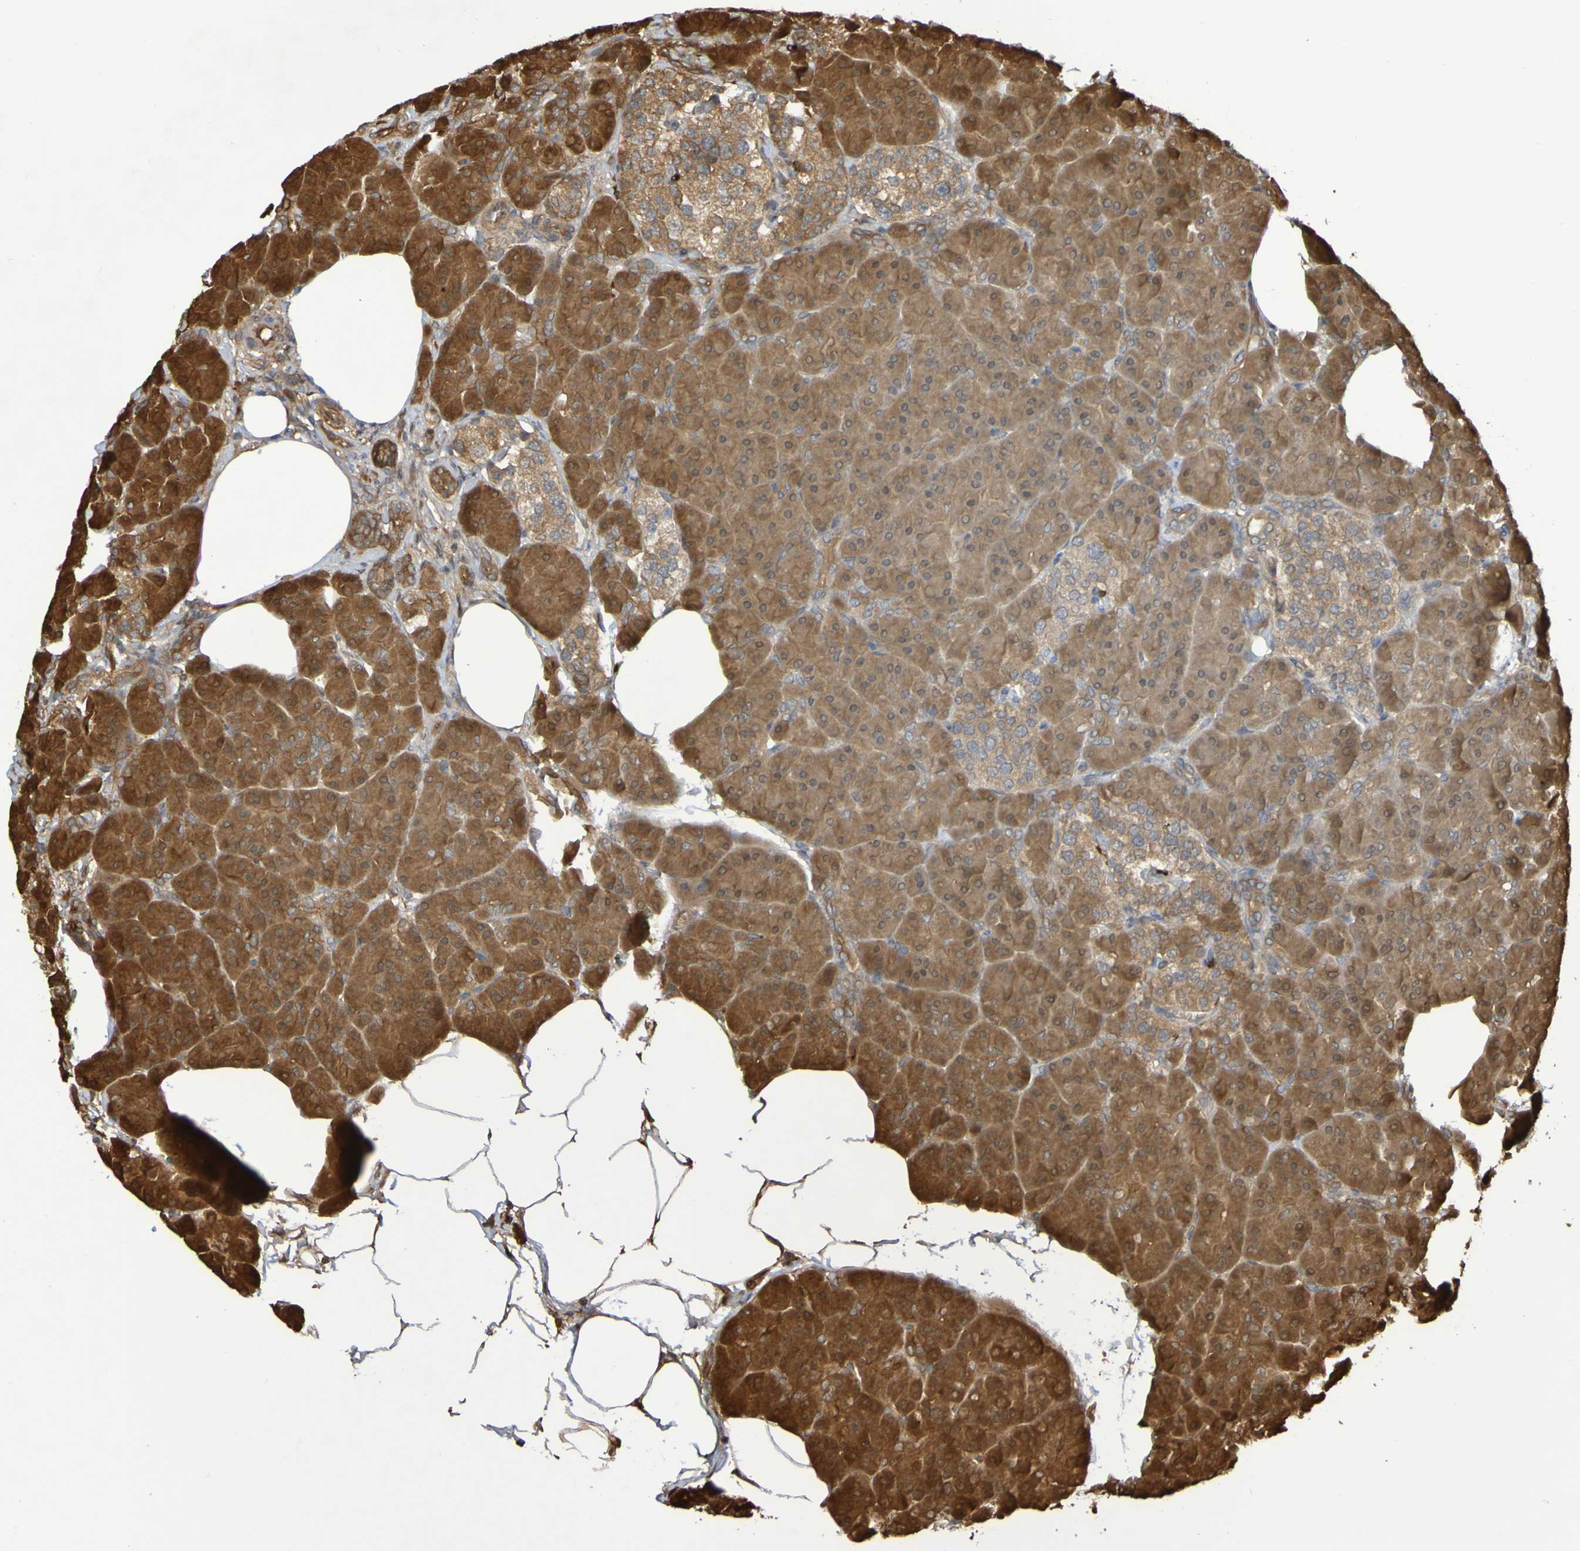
{"staining": {"intensity": "strong", "quantity": ">75%", "location": "cytoplasmic/membranous"}, "tissue": "pancreas", "cell_type": "Exocrine glandular cells", "image_type": "normal", "snomed": [{"axis": "morphology", "description": "Normal tissue, NOS"}, {"axis": "topography", "description": "Pancreas"}], "caption": "Pancreas was stained to show a protein in brown. There is high levels of strong cytoplasmic/membranous positivity in approximately >75% of exocrine glandular cells. (Brightfield microscopy of DAB IHC at high magnification).", "gene": "SERPINB6", "patient": {"sex": "female", "age": 70}}